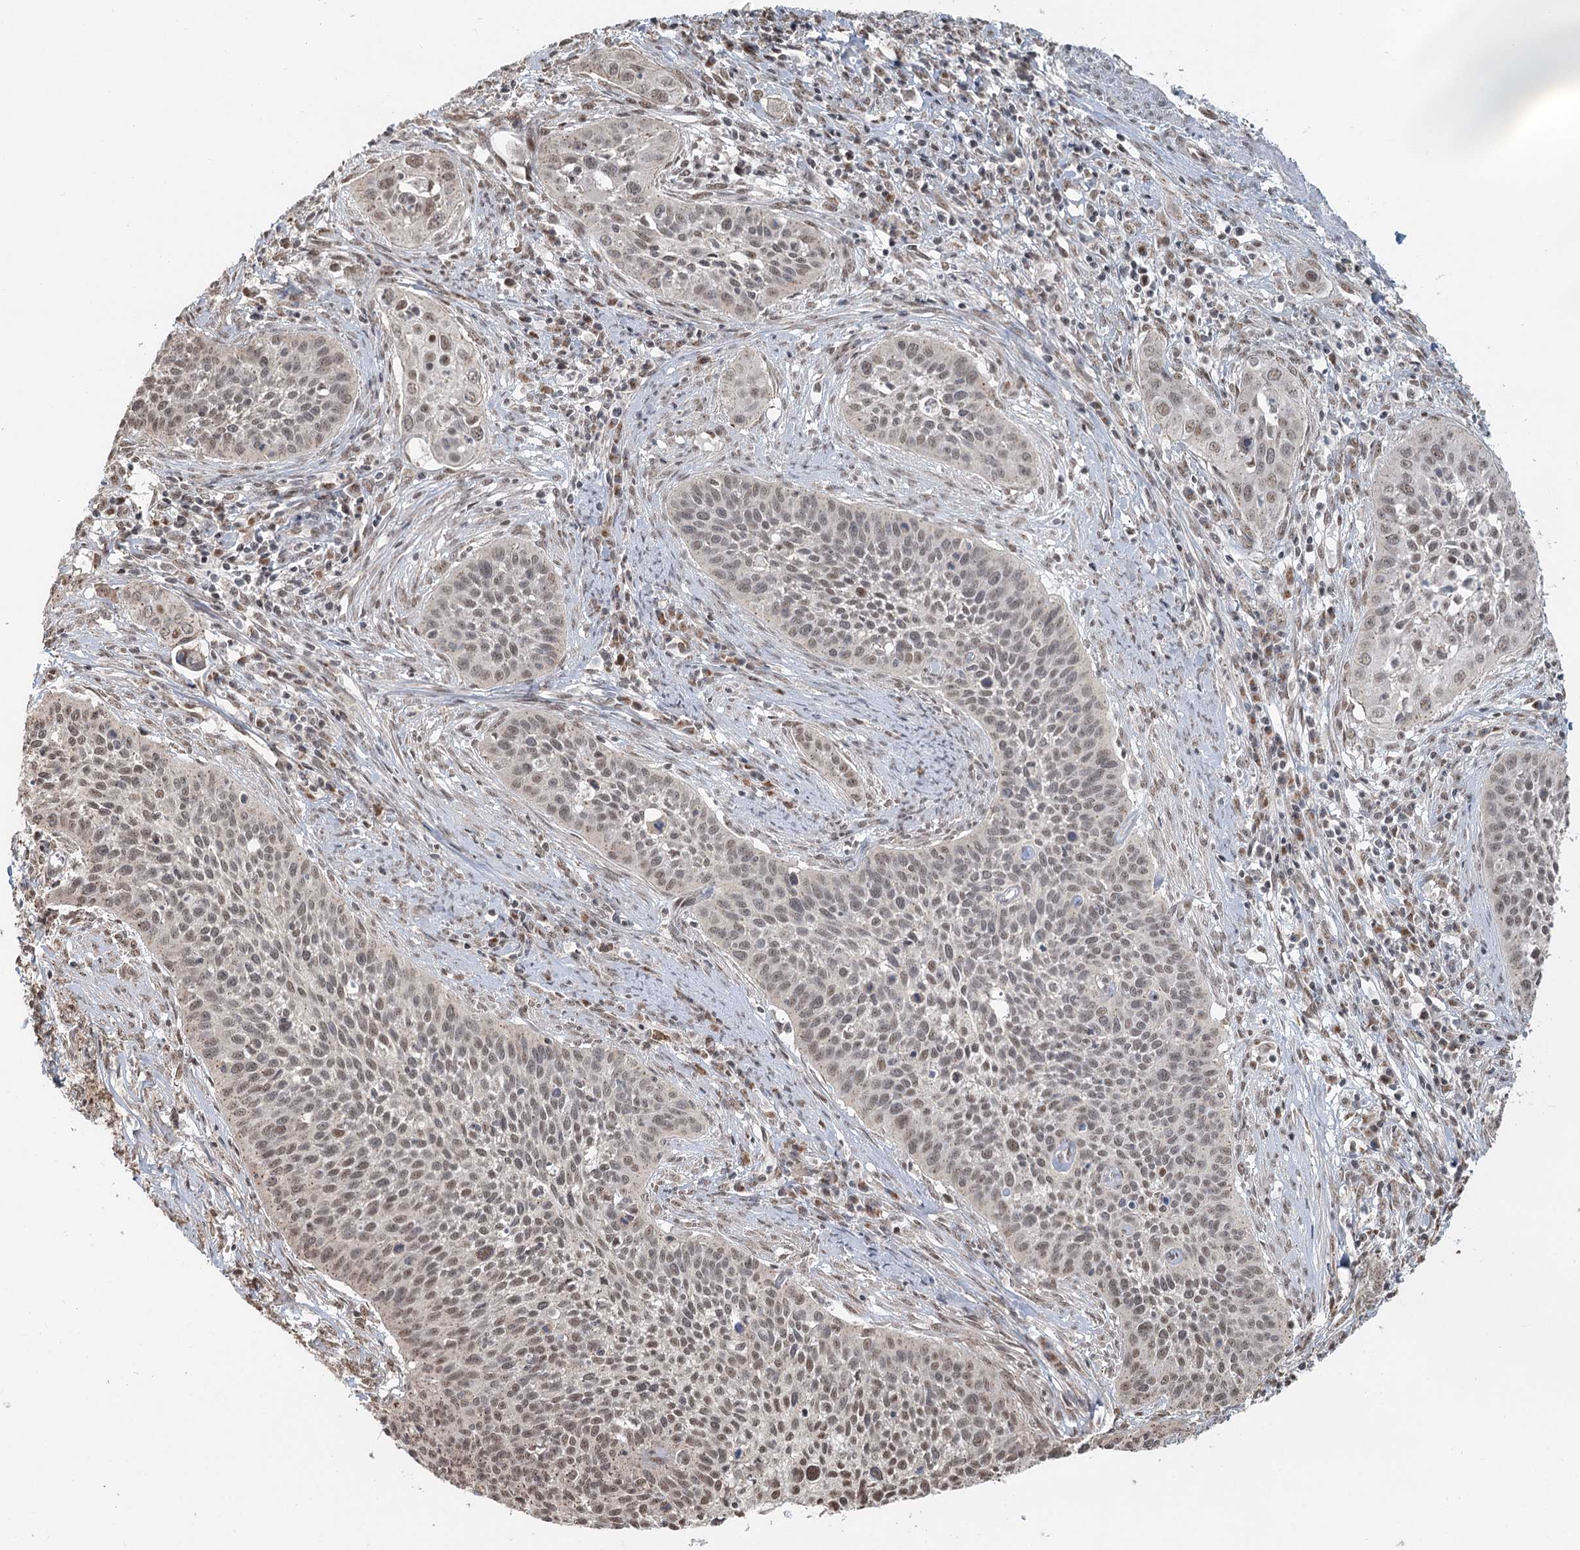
{"staining": {"intensity": "strong", "quantity": "25%-75%", "location": "nuclear"}, "tissue": "cervical cancer", "cell_type": "Tumor cells", "image_type": "cancer", "snomed": [{"axis": "morphology", "description": "Squamous cell carcinoma, NOS"}, {"axis": "topography", "description": "Cervix"}], "caption": "A micrograph of human cervical cancer (squamous cell carcinoma) stained for a protein exhibits strong nuclear brown staining in tumor cells.", "gene": "GPALPP1", "patient": {"sex": "female", "age": 34}}